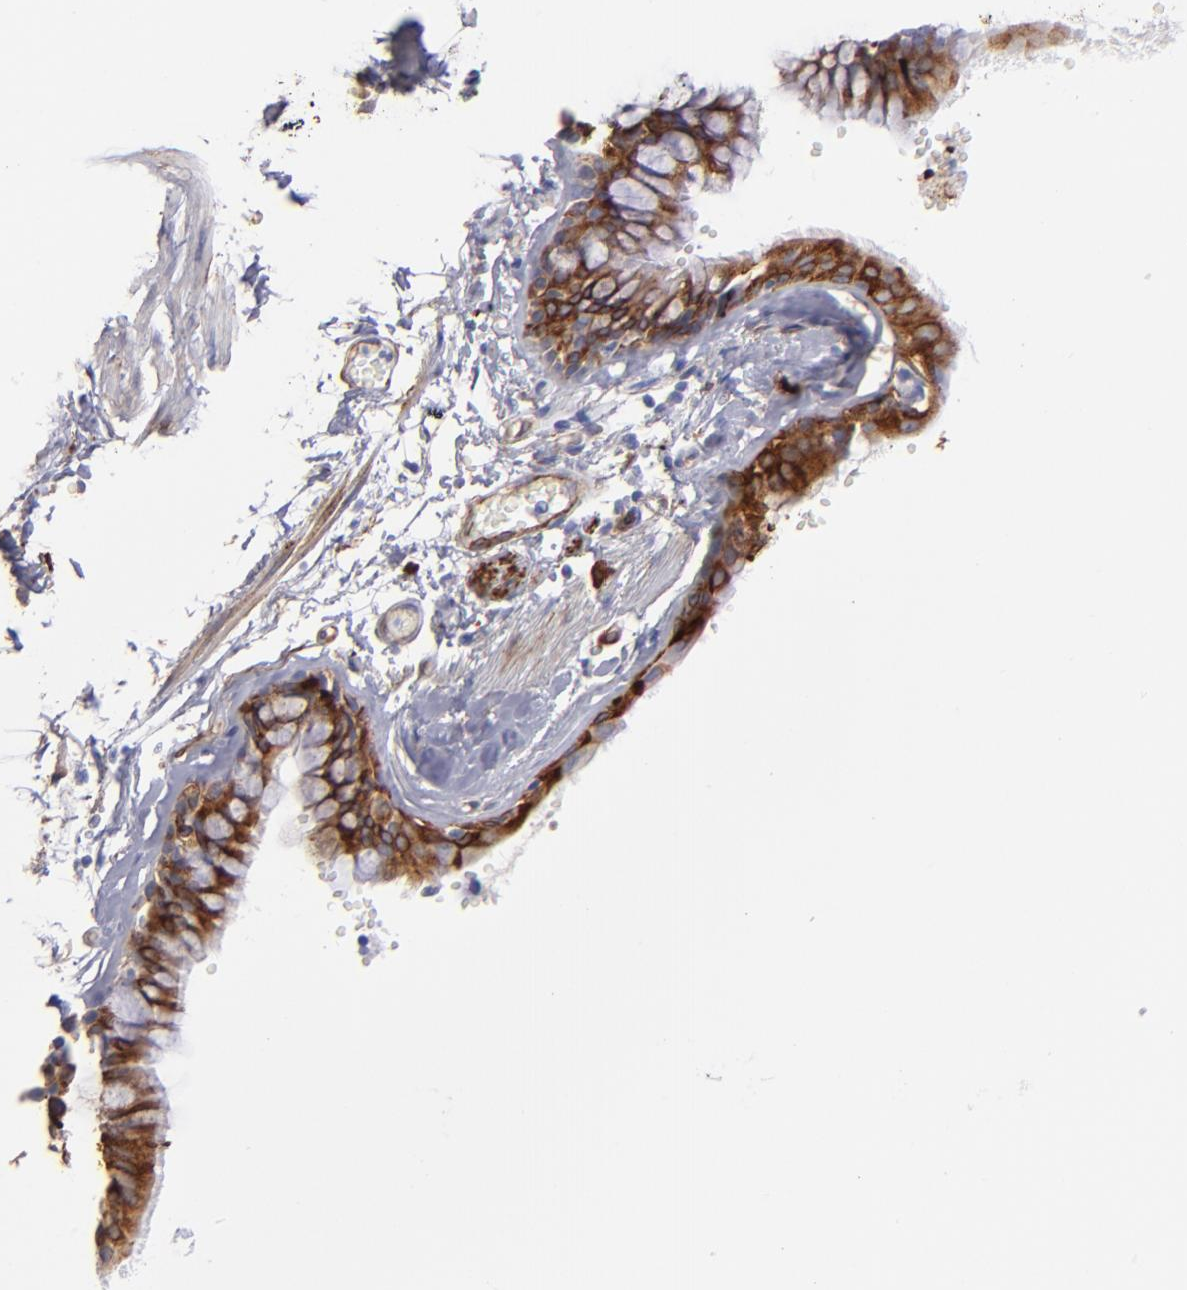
{"staining": {"intensity": "moderate", "quantity": "25%-75%", "location": "cytoplasmic/membranous"}, "tissue": "bronchus", "cell_type": "Respiratory epithelial cells", "image_type": "normal", "snomed": [{"axis": "morphology", "description": "Normal tissue, NOS"}, {"axis": "topography", "description": "Bronchus"}, {"axis": "topography", "description": "Lung"}], "caption": "IHC micrograph of benign bronchus: human bronchus stained using IHC demonstrates medium levels of moderate protein expression localized specifically in the cytoplasmic/membranous of respiratory epithelial cells, appearing as a cytoplasmic/membranous brown color.", "gene": "AHNAK2", "patient": {"sex": "female", "age": 56}}